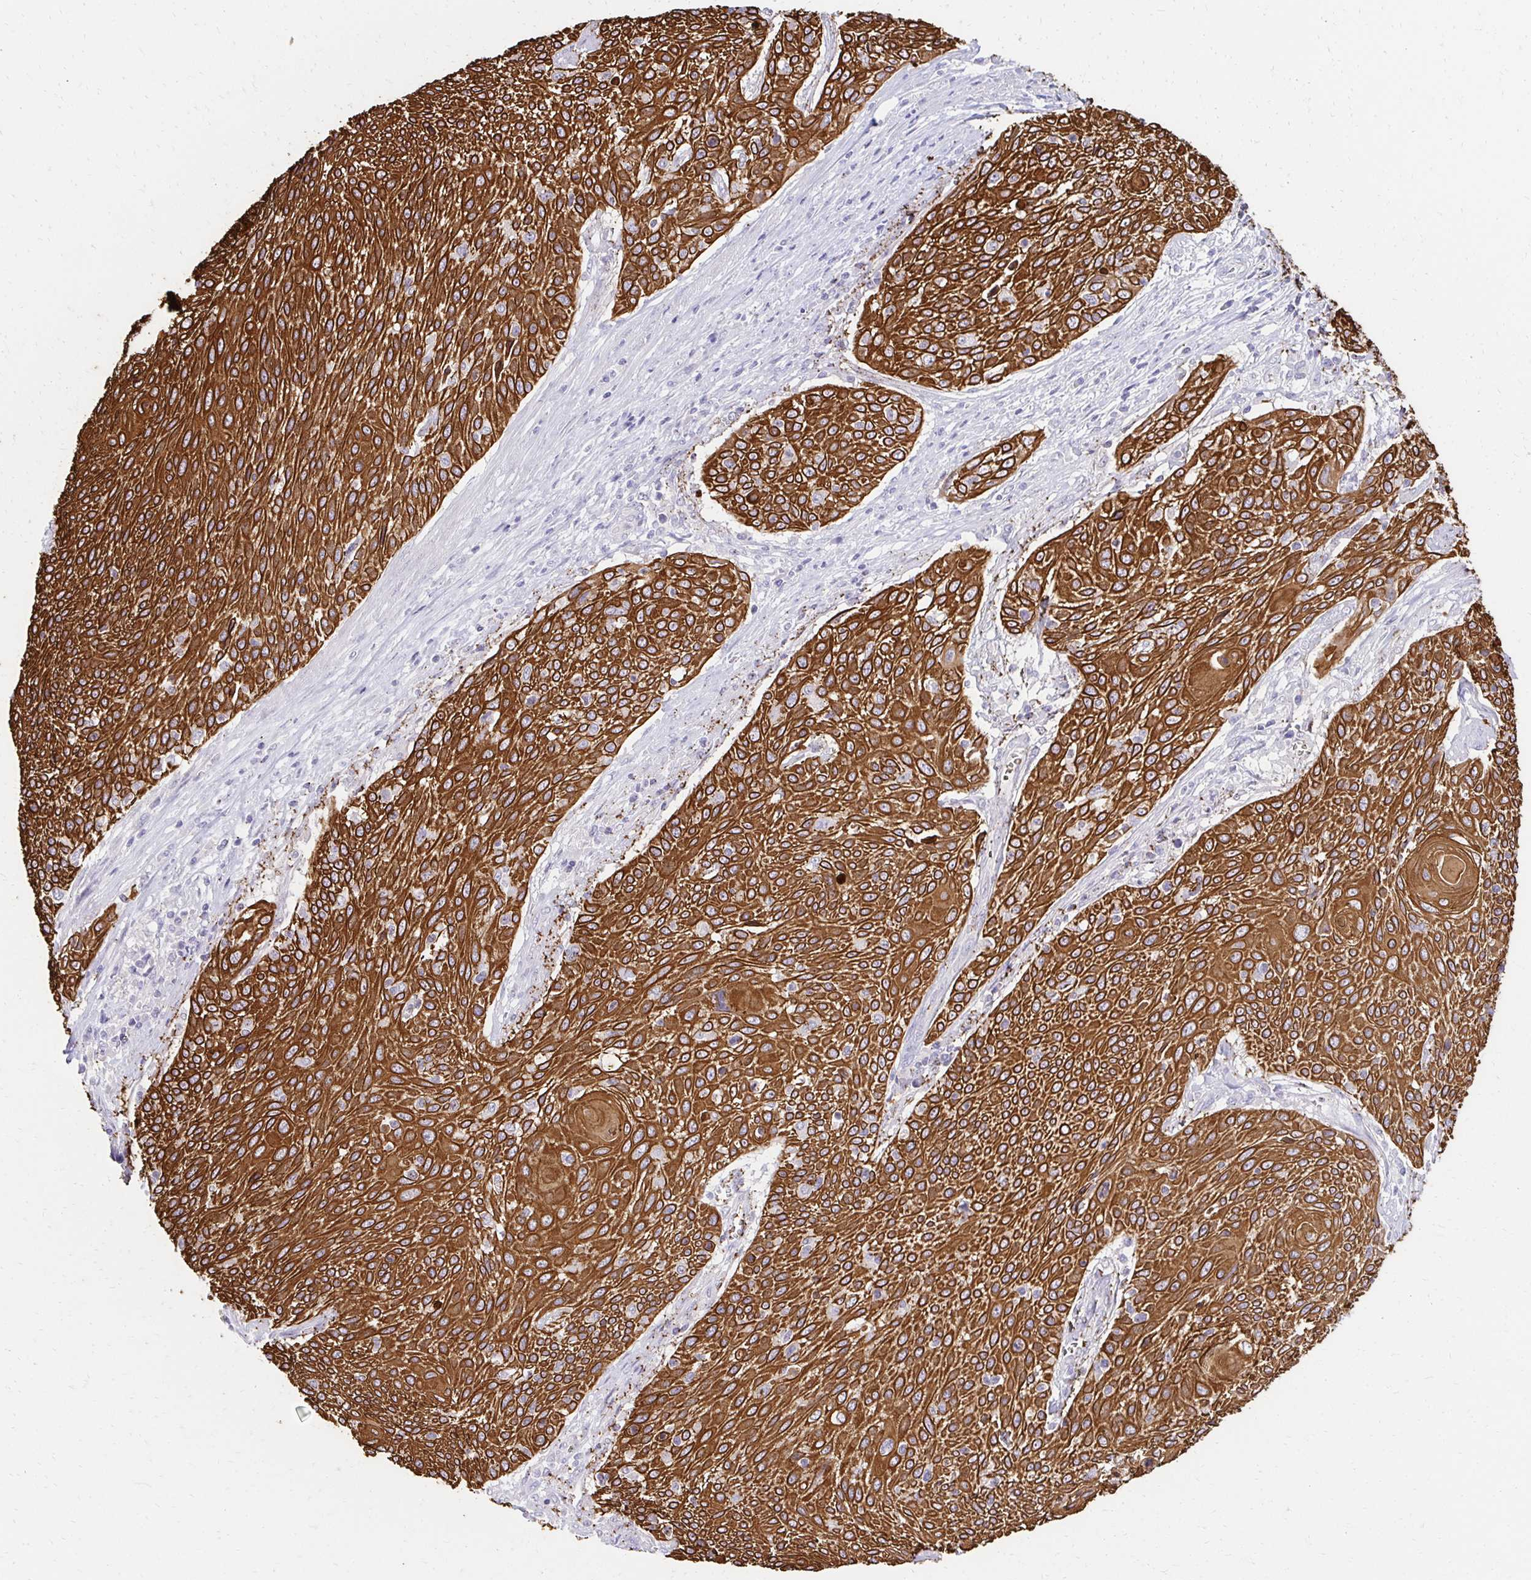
{"staining": {"intensity": "strong", "quantity": ">75%", "location": "cytoplasmic/membranous"}, "tissue": "cervical cancer", "cell_type": "Tumor cells", "image_type": "cancer", "snomed": [{"axis": "morphology", "description": "Squamous cell carcinoma, NOS"}, {"axis": "topography", "description": "Cervix"}], "caption": "Protein staining shows strong cytoplasmic/membranous expression in approximately >75% of tumor cells in cervical cancer.", "gene": "C1QTNF2", "patient": {"sex": "female", "age": 31}}